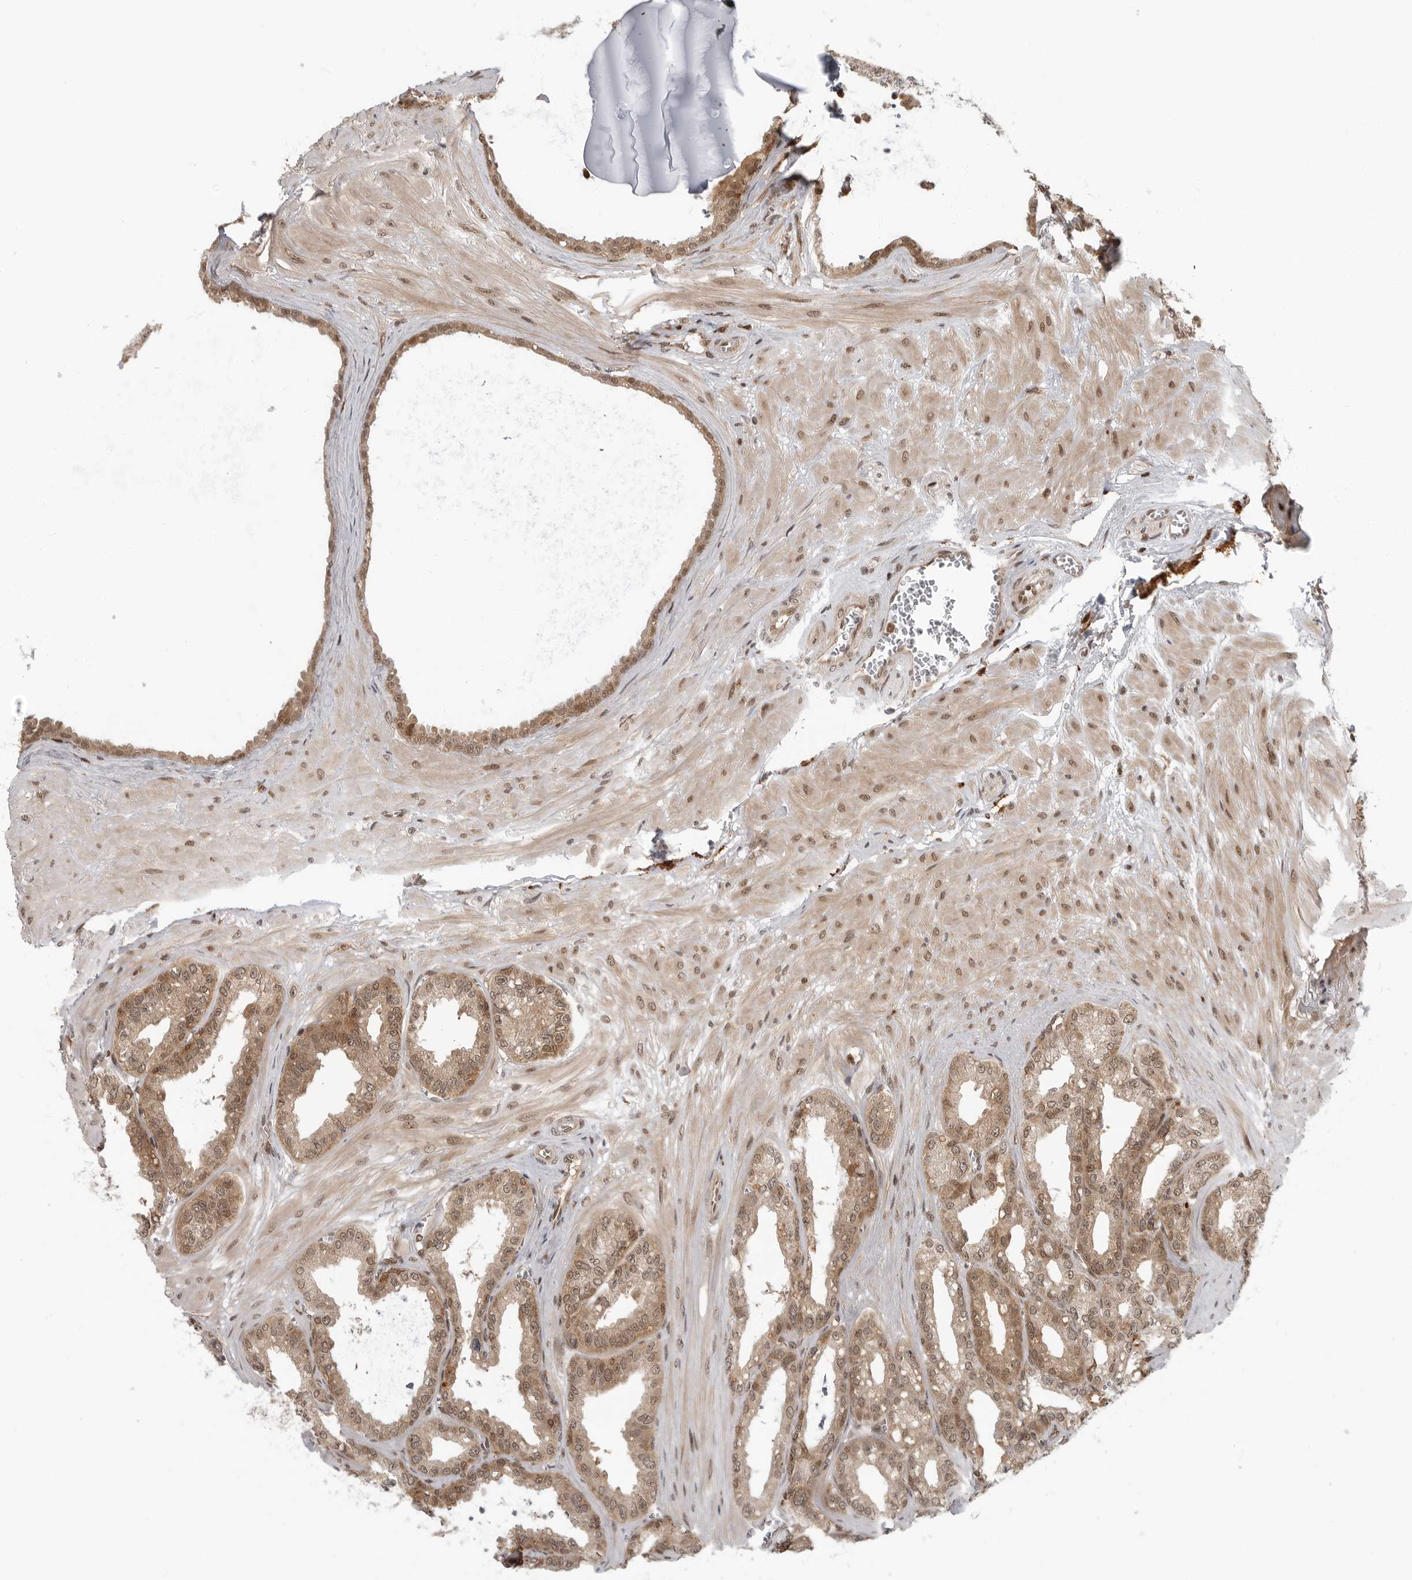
{"staining": {"intensity": "moderate", "quantity": ">75%", "location": "cytoplasmic/membranous,nuclear"}, "tissue": "seminal vesicle", "cell_type": "Glandular cells", "image_type": "normal", "snomed": [{"axis": "morphology", "description": "Normal tissue, NOS"}, {"axis": "topography", "description": "Prostate"}, {"axis": "topography", "description": "Seminal veicle"}], "caption": "A micrograph of human seminal vesicle stained for a protein displays moderate cytoplasmic/membranous,nuclear brown staining in glandular cells.", "gene": "SZRD1", "patient": {"sex": "male", "age": 51}}